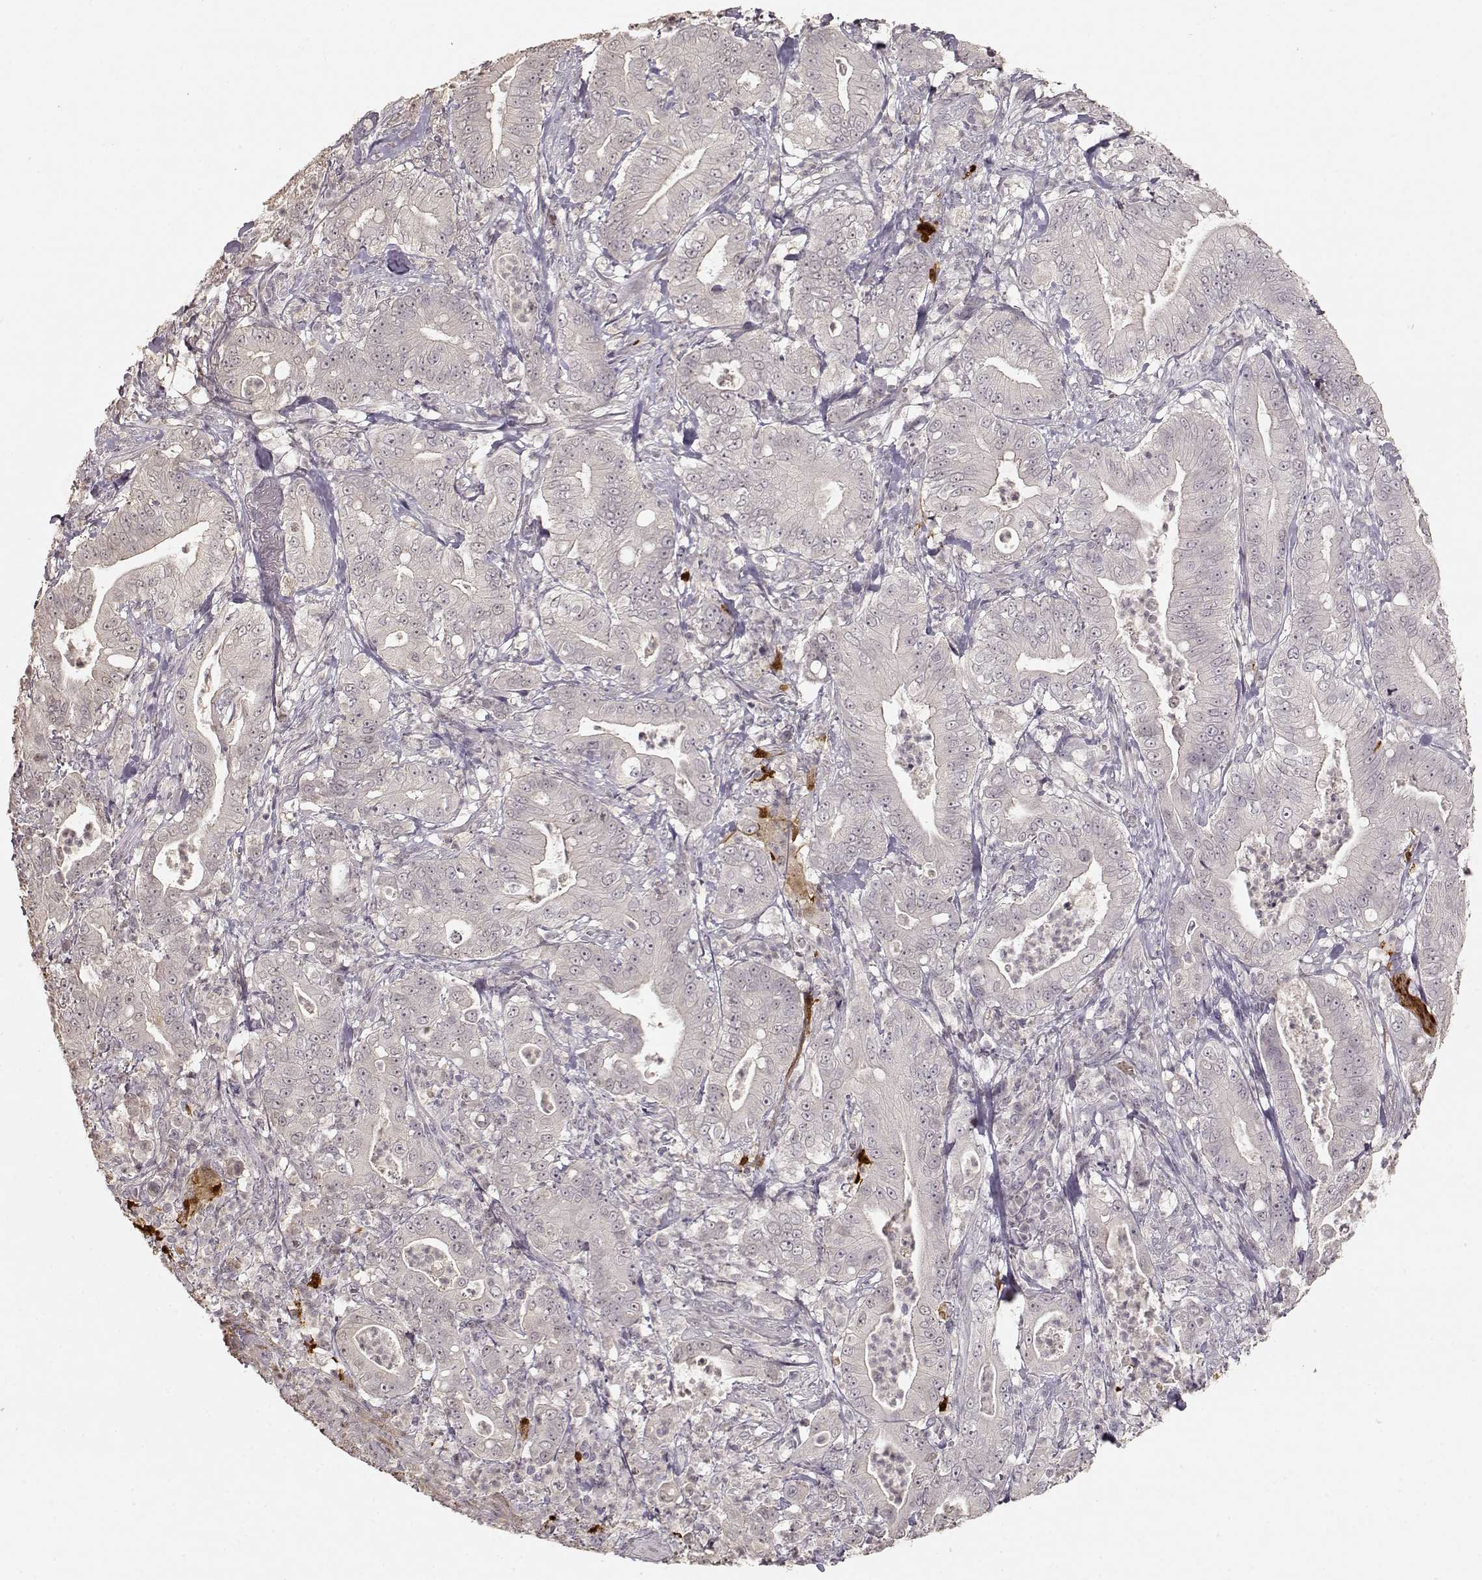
{"staining": {"intensity": "negative", "quantity": "none", "location": "none"}, "tissue": "pancreatic cancer", "cell_type": "Tumor cells", "image_type": "cancer", "snomed": [{"axis": "morphology", "description": "Adenocarcinoma, NOS"}, {"axis": "topography", "description": "Pancreas"}], "caption": "Immunohistochemical staining of human pancreatic adenocarcinoma shows no significant staining in tumor cells.", "gene": "S100B", "patient": {"sex": "male", "age": 71}}